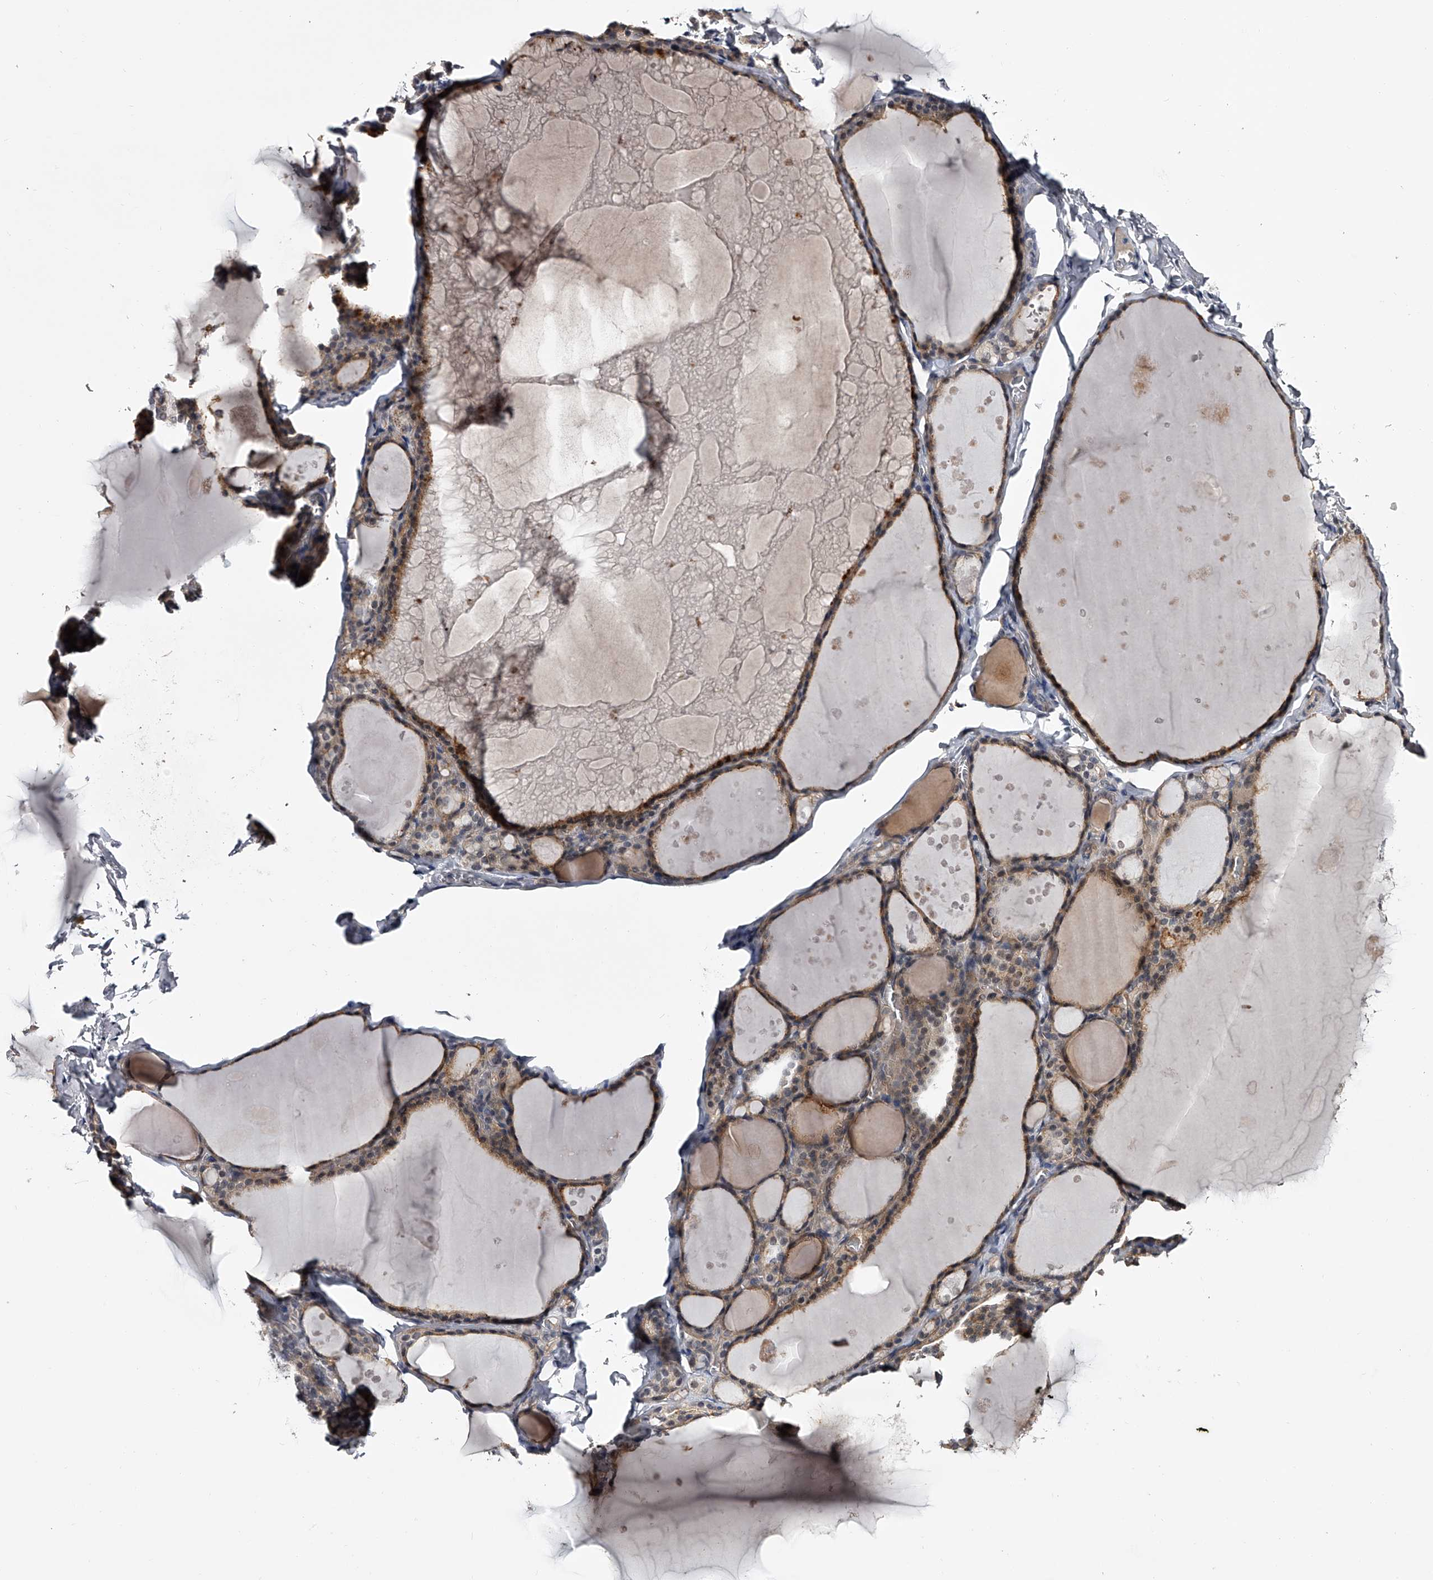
{"staining": {"intensity": "weak", "quantity": "25%-75%", "location": "cytoplasmic/membranous"}, "tissue": "thyroid gland", "cell_type": "Glandular cells", "image_type": "normal", "snomed": [{"axis": "morphology", "description": "Normal tissue, NOS"}, {"axis": "topography", "description": "Thyroid gland"}], "caption": "Glandular cells show low levels of weak cytoplasmic/membranous expression in about 25%-75% of cells in benign thyroid gland. (DAB (3,3'-diaminobenzidine) = brown stain, brightfield microscopy at high magnification).", "gene": "MDN1", "patient": {"sex": "male", "age": 56}}